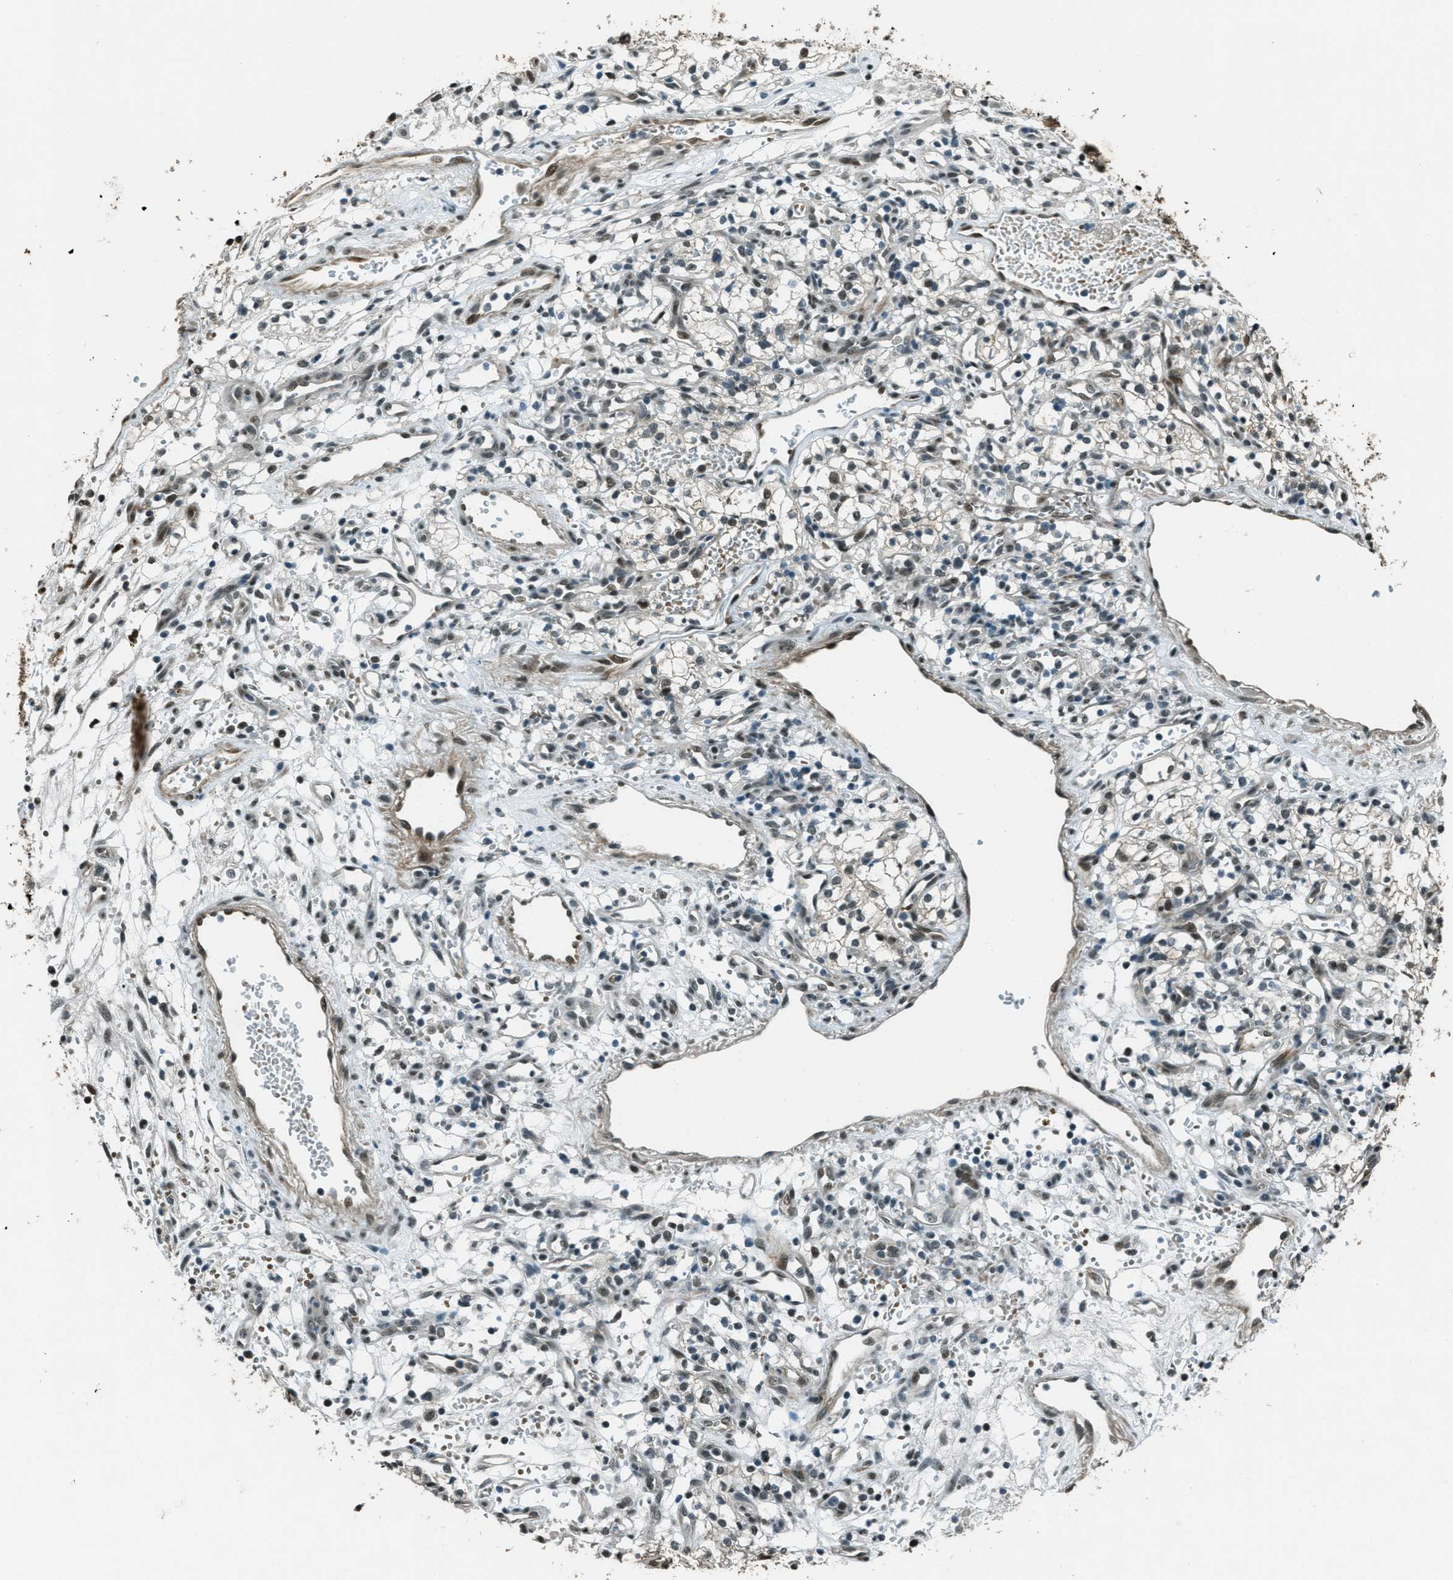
{"staining": {"intensity": "weak", "quantity": "25%-75%", "location": "cytoplasmic/membranous"}, "tissue": "renal cancer", "cell_type": "Tumor cells", "image_type": "cancer", "snomed": [{"axis": "morphology", "description": "Adenocarcinoma, NOS"}, {"axis": "topography", "description": "Kidney"}], "caption": "Protein staining of adenocarcinoma (renal) tissue reveals weak cytoplasmic/membranous expression in approximately 25%-75% of tumor cells.", "gene": "TARDBP", "patient": {"sex": "male", "age": 59}}